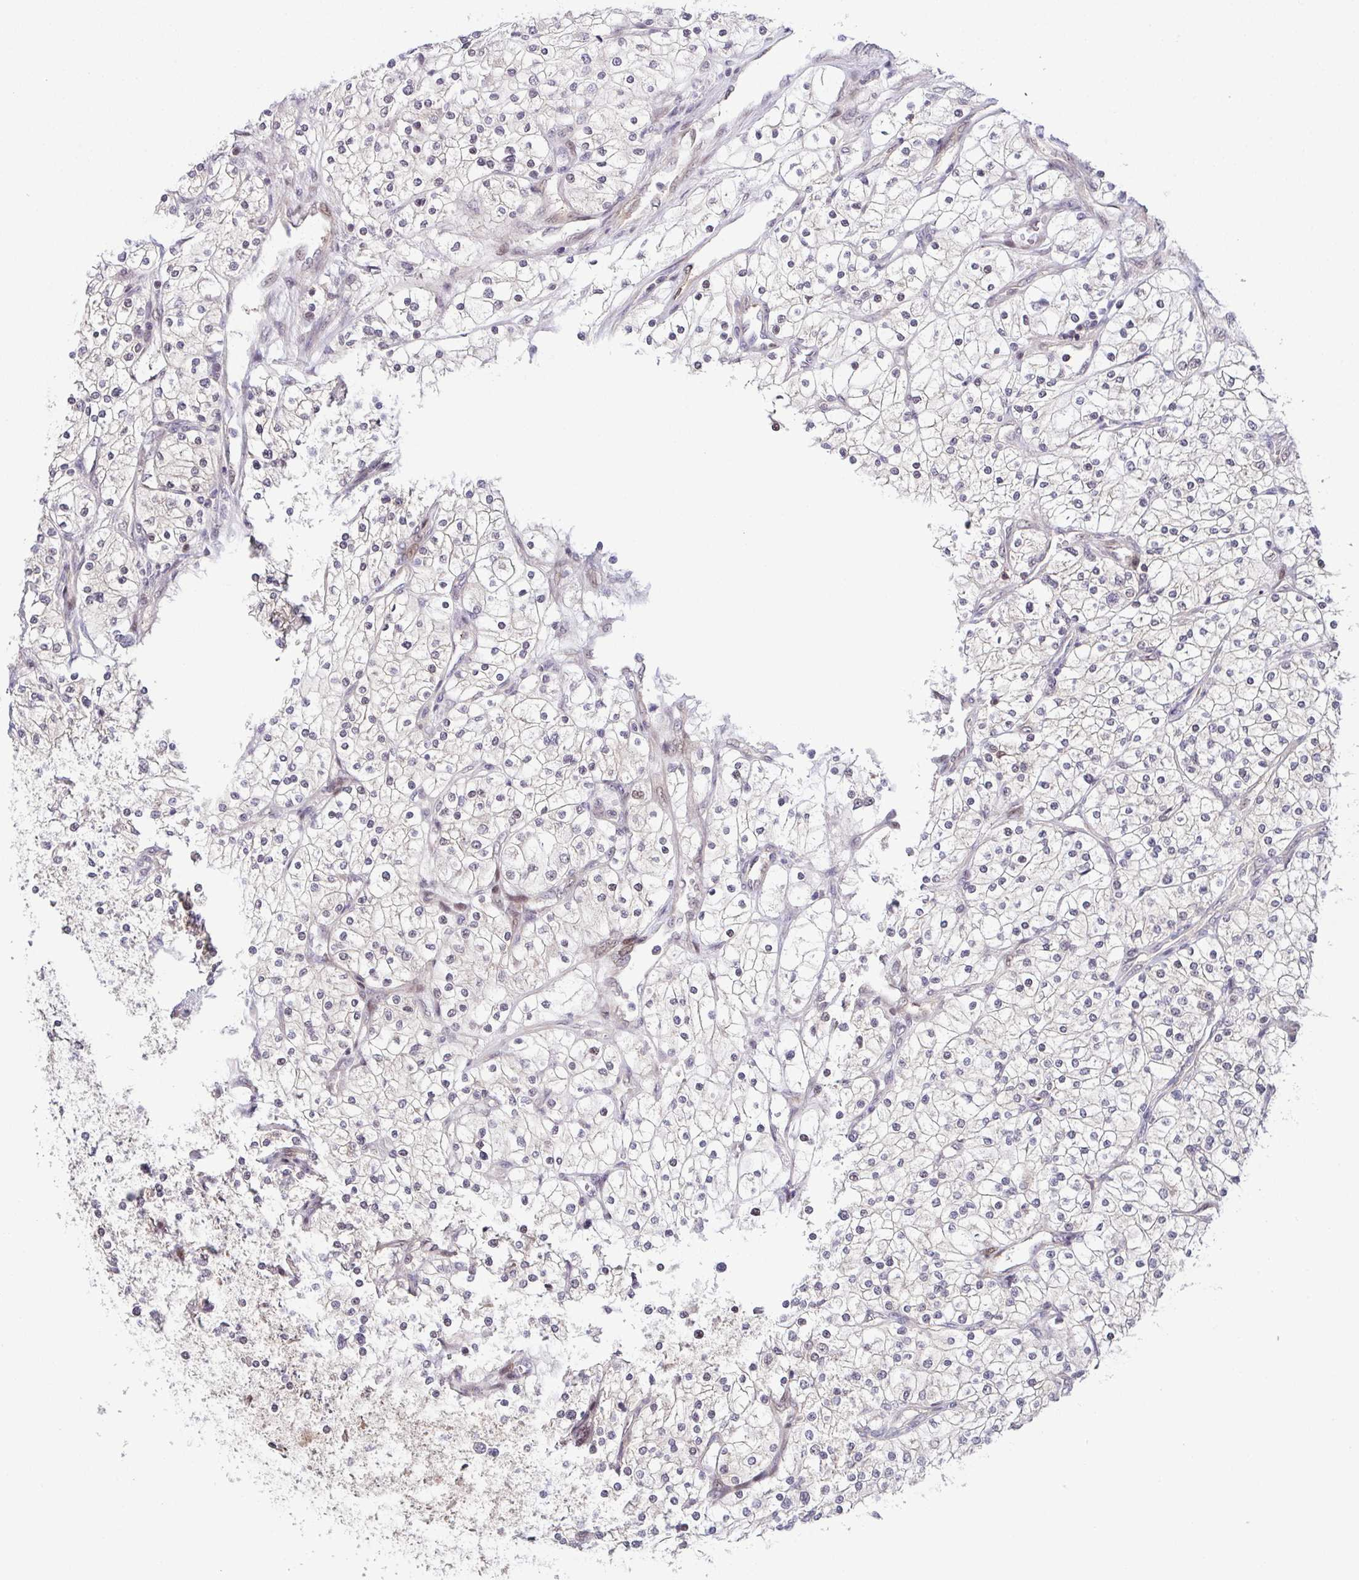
{"staining": {"intensity": "negative", "quantity": "none", "location": "none"}, "tissue": "renal cancer", "cell_type": "Tumor cells", "image_type": "cancer", "snomed": [{"axis": "morphology", "description": "Adenocarcinoma, NOS"}, {"axis": "topography", "description": "Kidney"}], "caption": "Tumor cells show no significant protein expression in renal cancer (adenocarcinoma). (DAB IHC, high magnification).", "gene": "DNAJB1", "patient": {"sex": "male", "age": 80}}